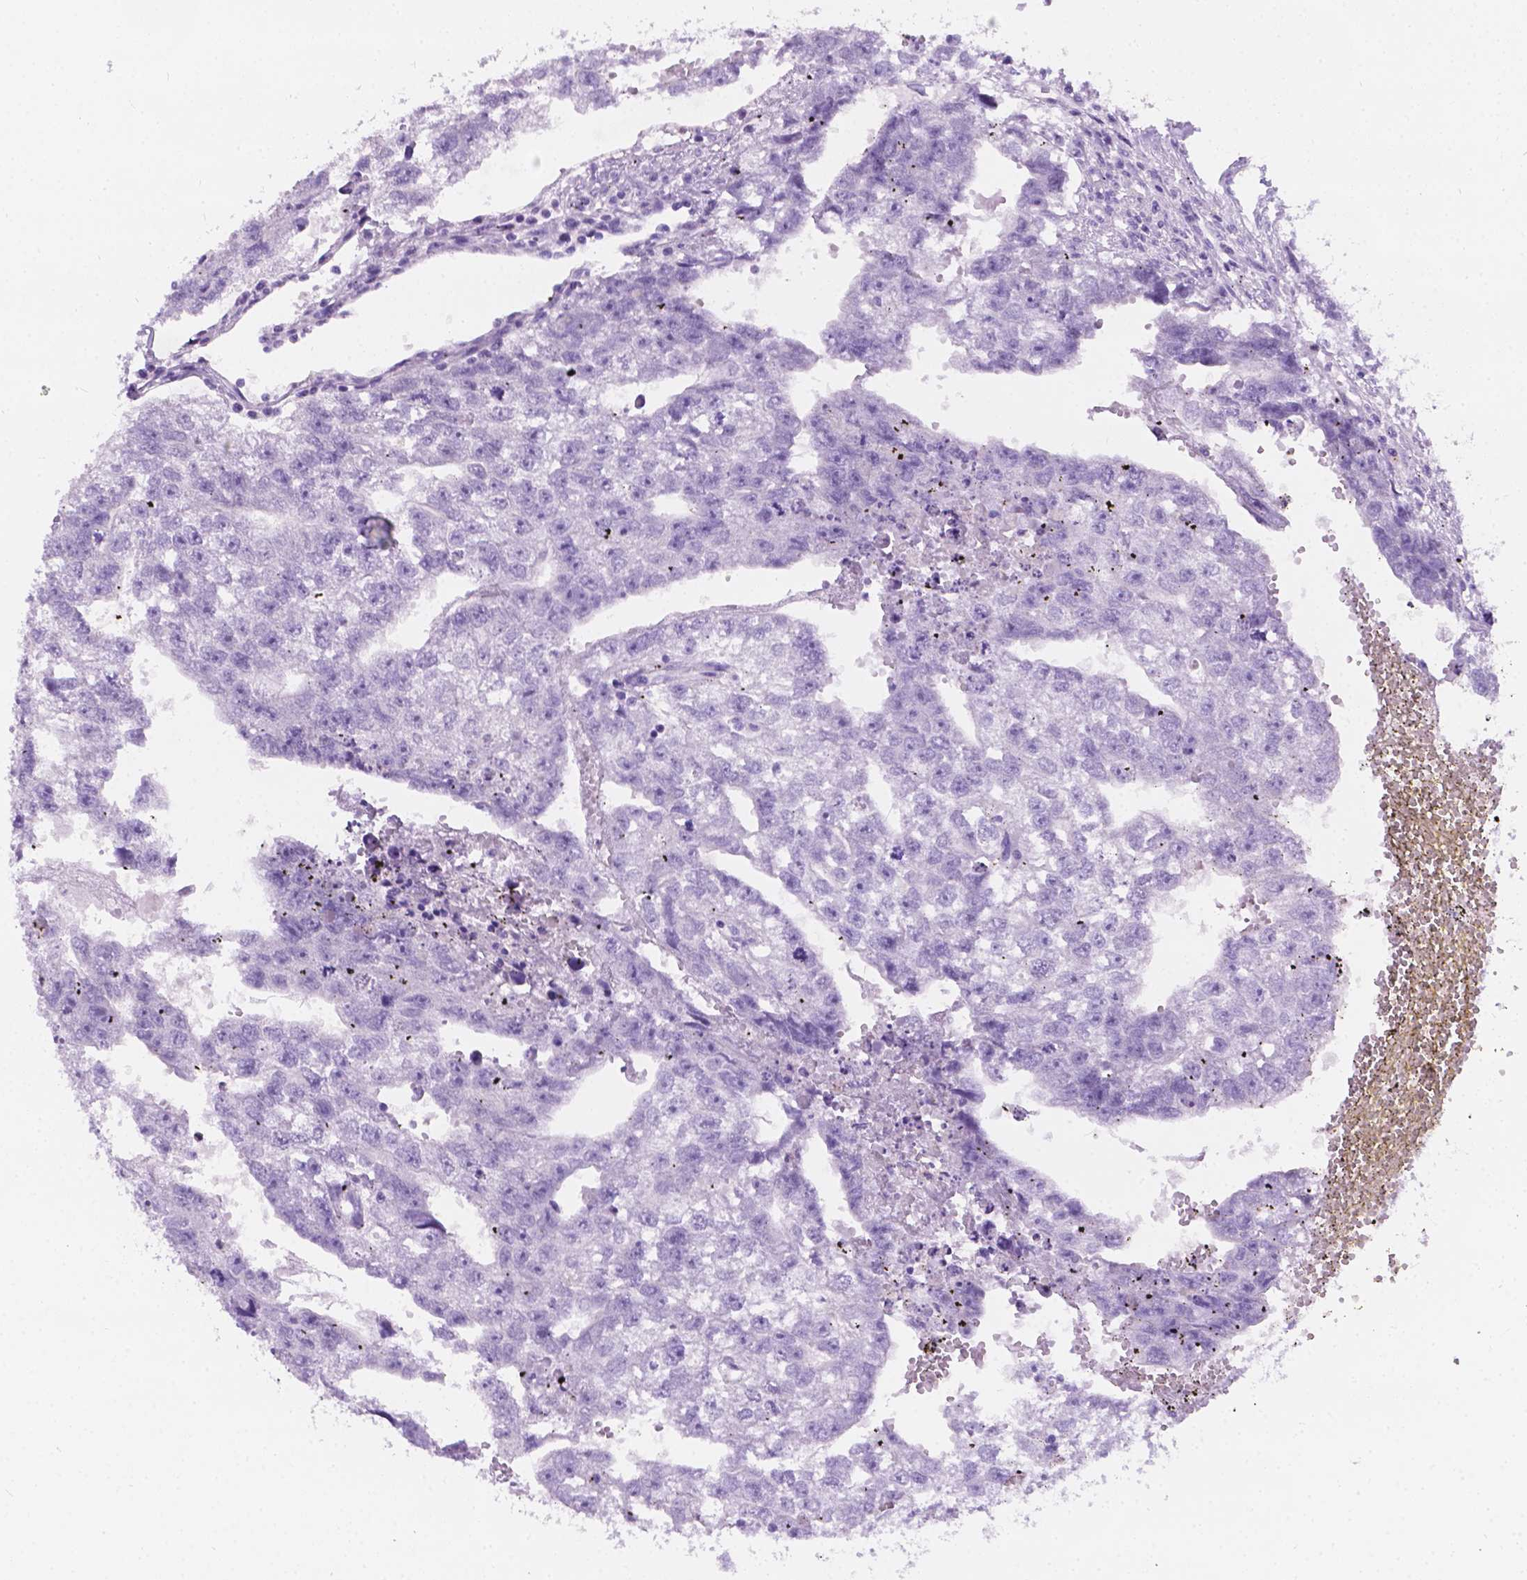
{"staining": {"intensity": "negative", "quantity": "none", "location": "none"}, "tissue": "testis cancer", "cell_type": "Tumor cells", "image_type": "cancer", "snomed": [{"axis": "morphology", "description": "Carcinoma, Embryonal, NOS"}, {"axis": "morphology", "description": "Teratoma, malignant, NOS"}, {"axis": "topography", "description": "Testis"}], "caption": "Immunohistochemical staining of testis cancer demonstrates no significant staining in tumor cells.", "gene": "GNAO1", "patient": {"sex": "male", "age": 44}}